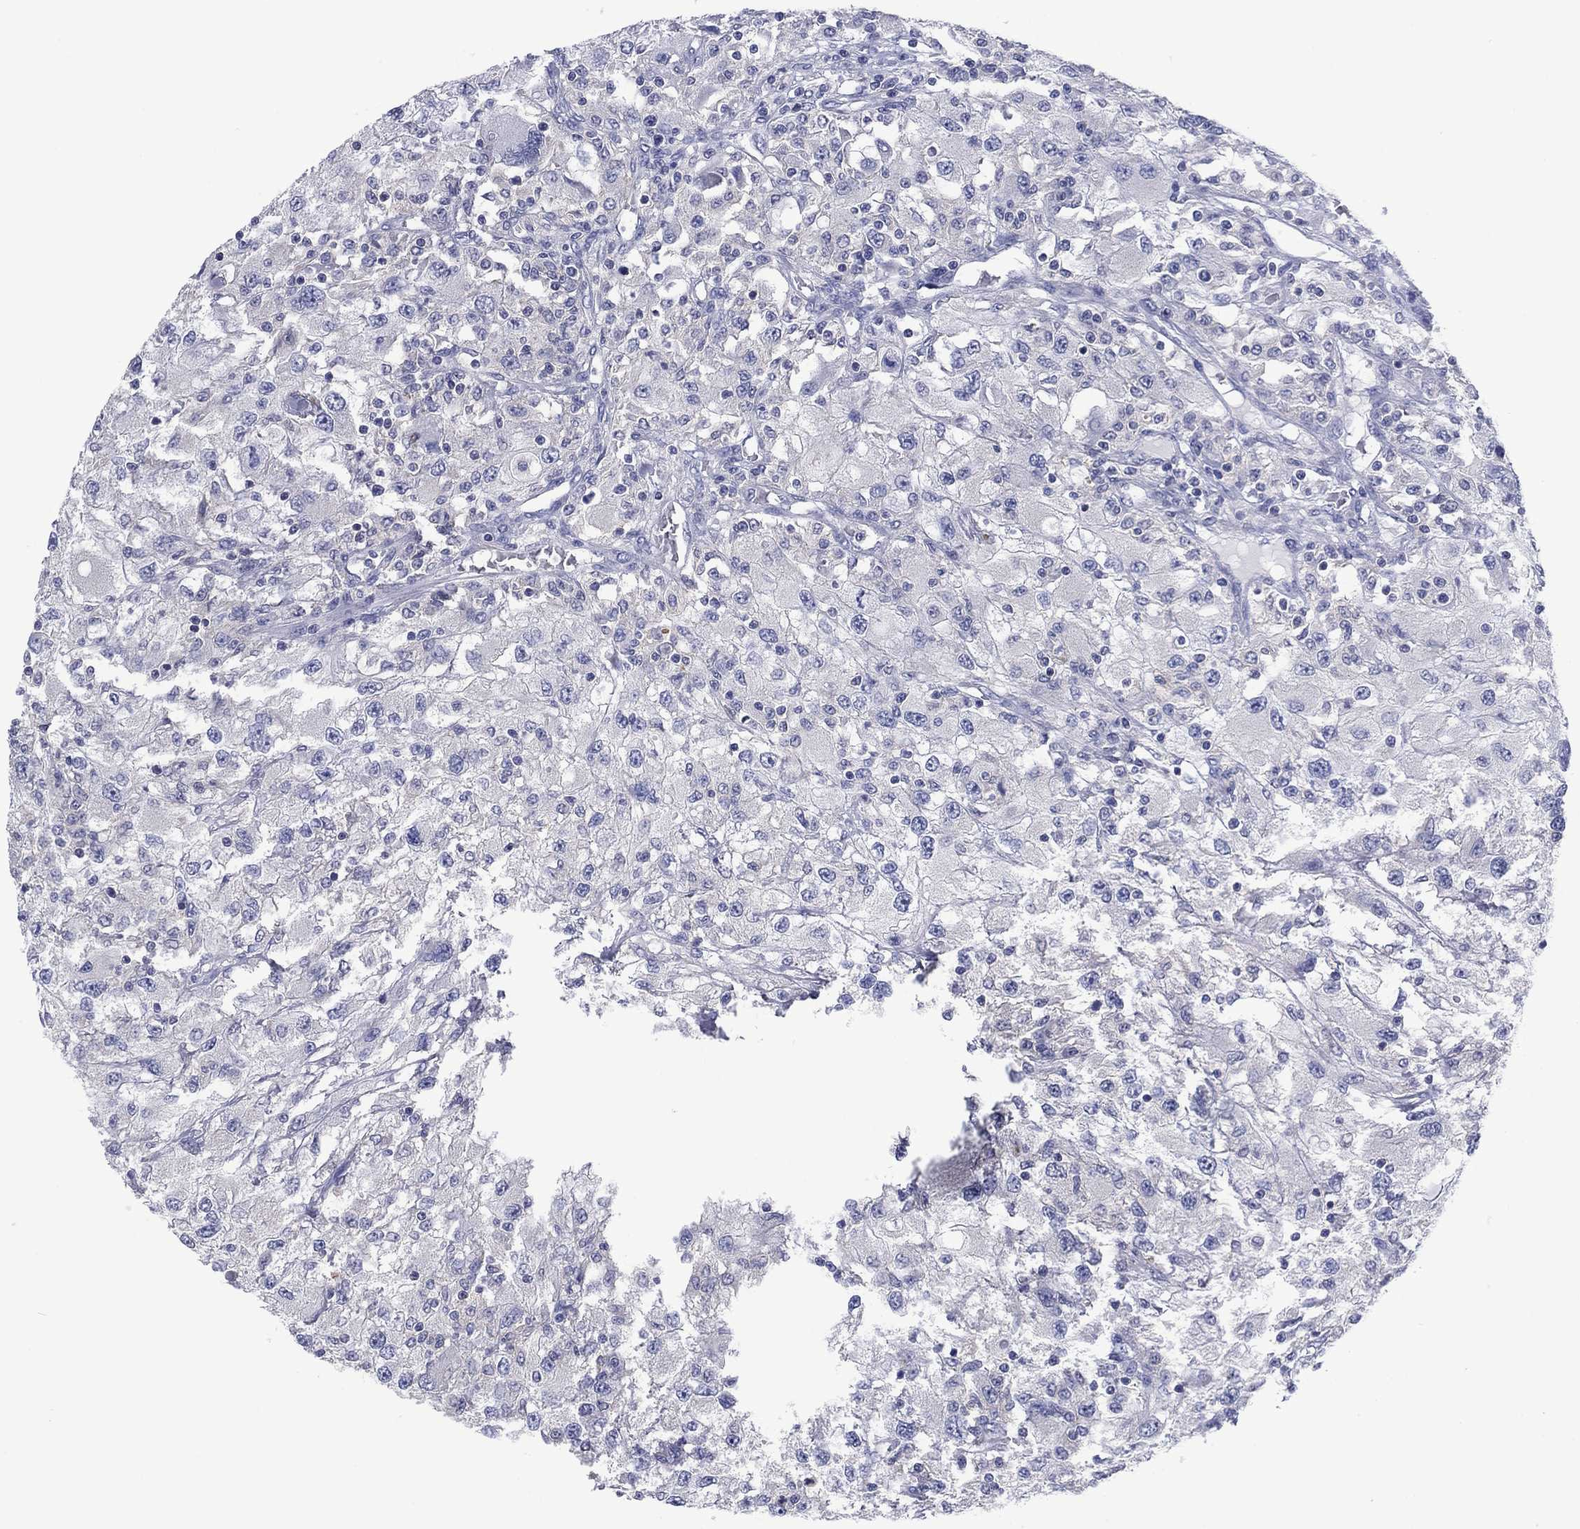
{"staining": {"intensity": "negative", "quantity": "none", "location": "none"}, "tissue": "renal cancer", "cell_type": "Tumor cells", "image_type": "cancer", "snomed": [{"axis": "morphology", "description": "Adenocarcinoma, NOS"}, {"axis": "topography", "description": "Kidney"}], "caption": "An image of renal cancer (adenocarcinoma) stained for a protein displays no brown staining in tumor cells.", "gene": "FER1L6", "patient": {"sex": "female", "age": 67}}